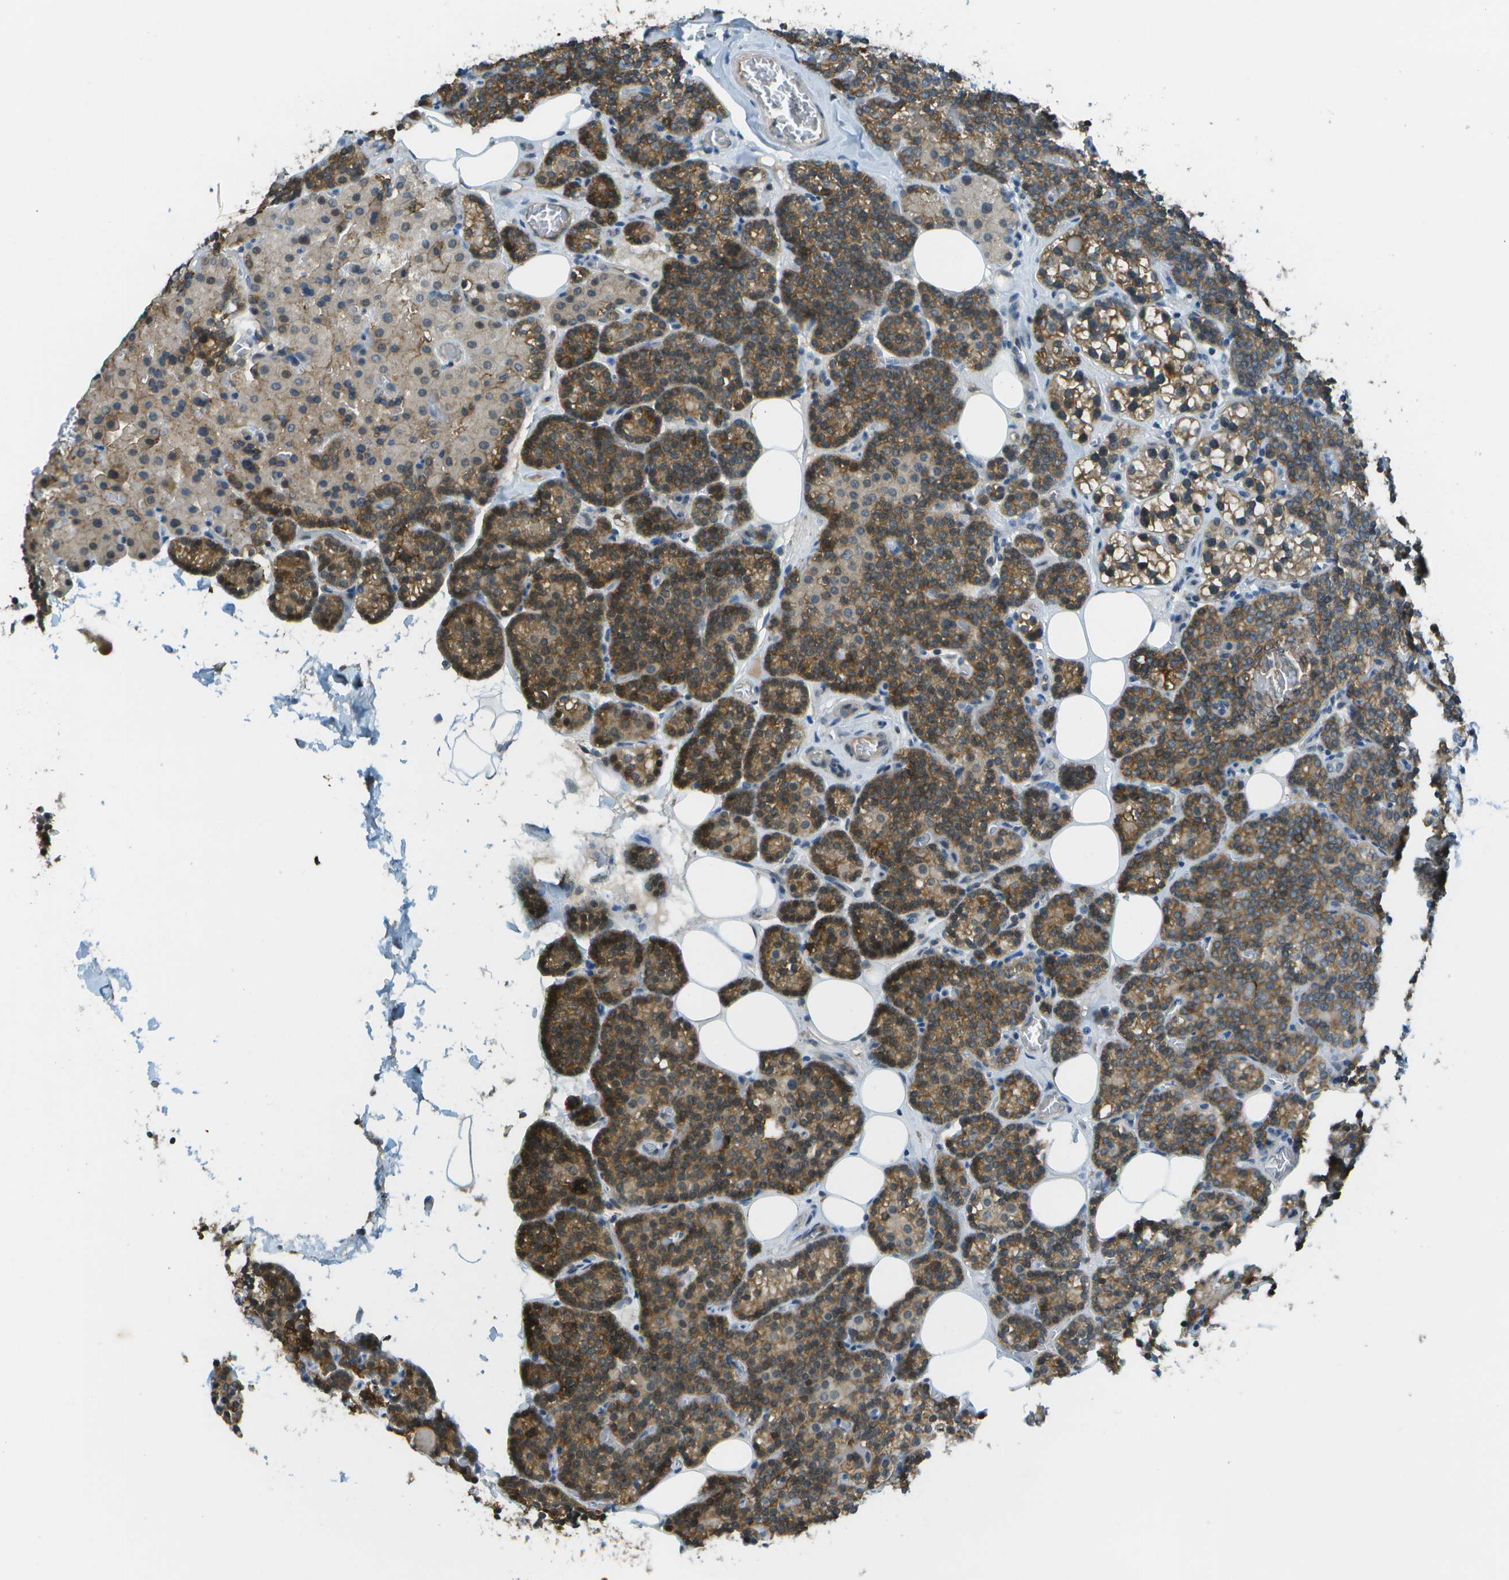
{"staining": {"intensity": "moderate", "quantity": ">75%", "location": "cytoplasmic/membranous"}, "tissue": "parathyroid gland", "cell_type": "Glandular cells", "image_type": "normal", "snomed": [{"axis": "morphology", "description": "Normal tissue, NOS"}, {"axis": "morphology", "description": "Adenoma, NOS"}, {"axis": "topography", "description": "Parathyroid gland"}], "caption": "An immunohistochemistry micrograph of benign tissue is shown. Protein staining in brown highlights moderate cytoplasmic/membranous positivity in parathyroid gland within glandular cells.", "gene": "LRRC66", "patient": {"sex": "female", "age": 54}}